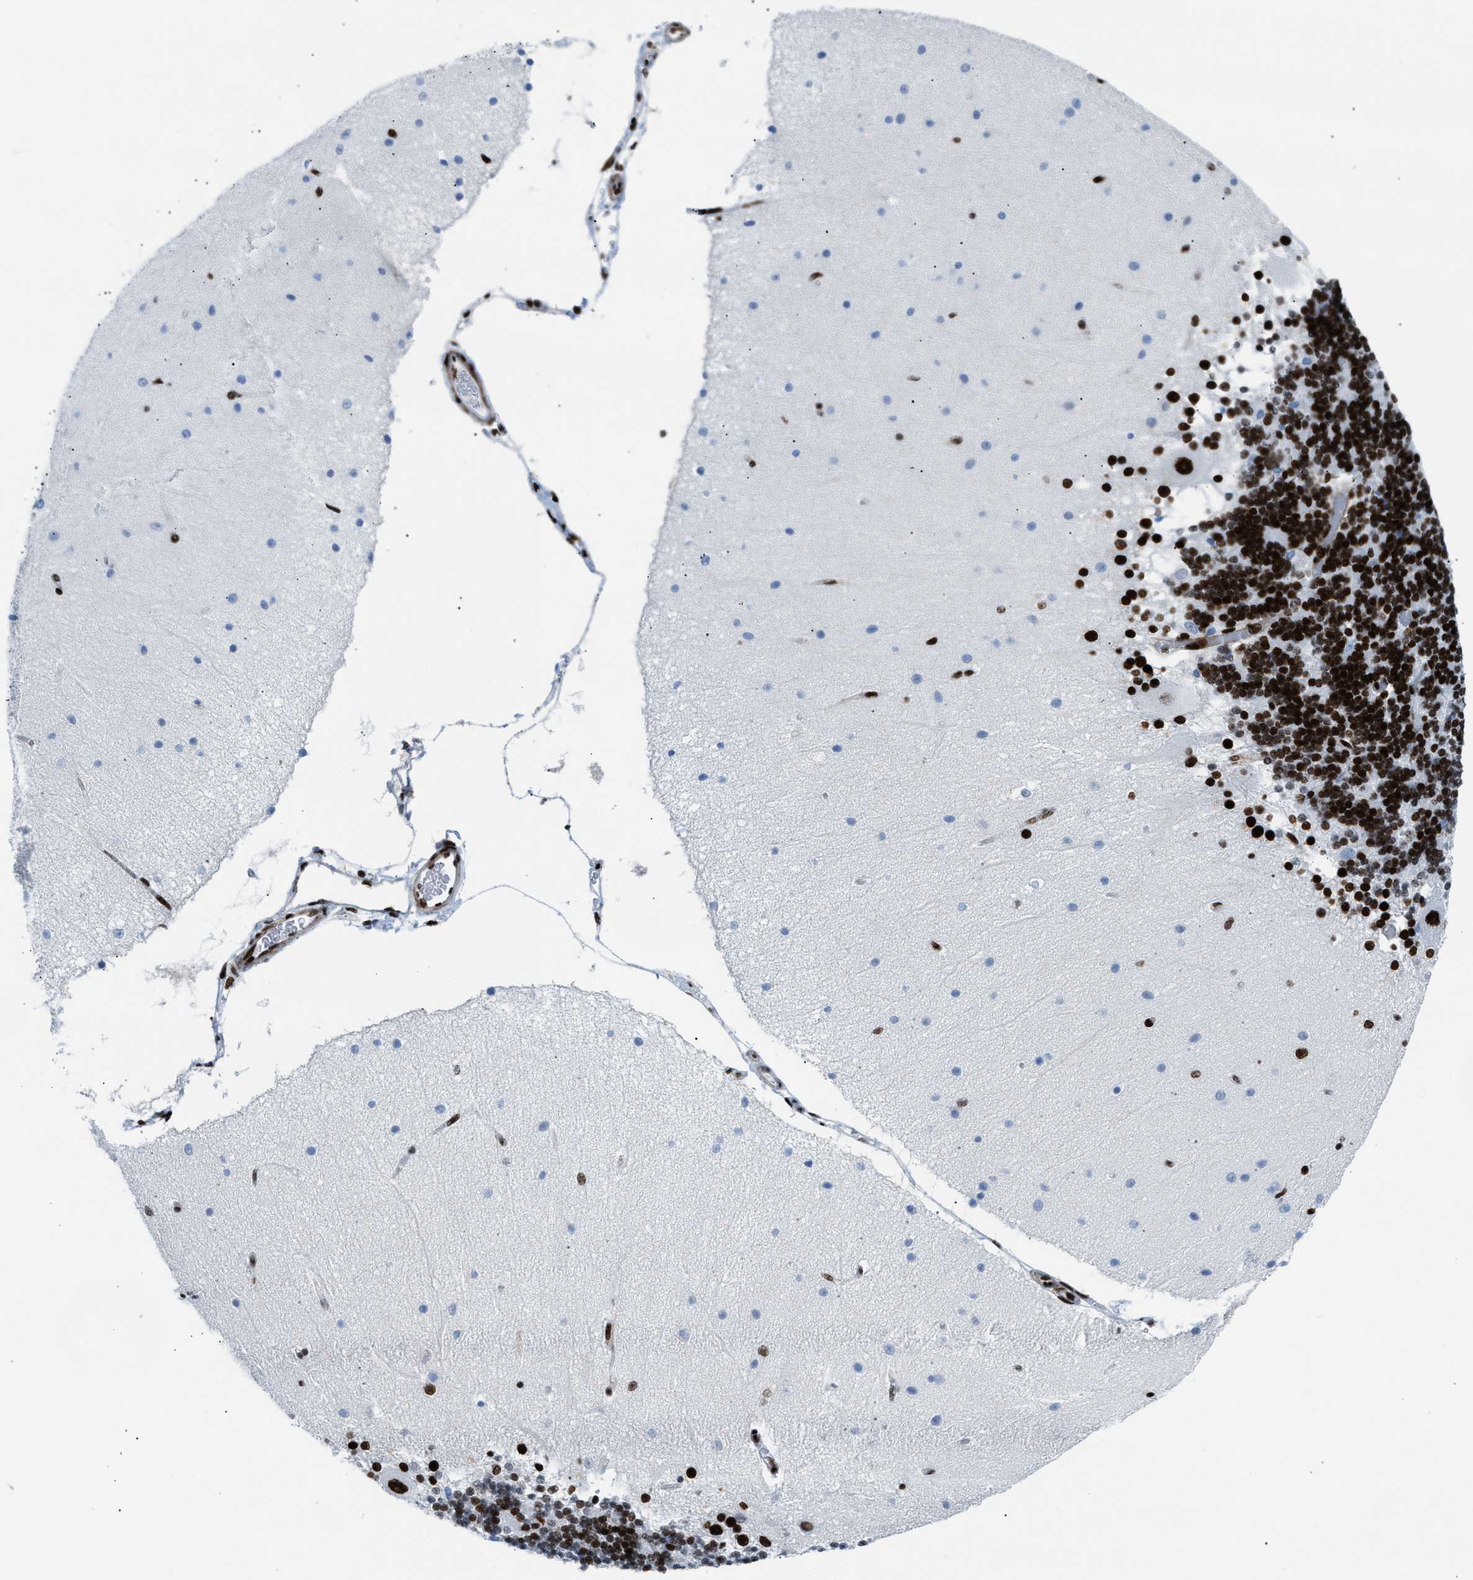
{"staining": {"intensity": "strong", "quantity": ">75%", "location": "nuclear"}, "tissue": "cerebellum", "cell_type": "Cells in granular layer", "image_type": "normal", "snomed": [{"axis": "morphology", "description": "Normal tissue, NOS"}, {"axis": "topography", "description": "Cerebellum"}], "caption": "Approximately >75% of cells in granular layer in benign cerebellum demonstrate strong nuclear protein expression as visualized by brown immunohistochemical staining.", "gene": "NONO", "patient": {"sex": "female", "age": 54}}